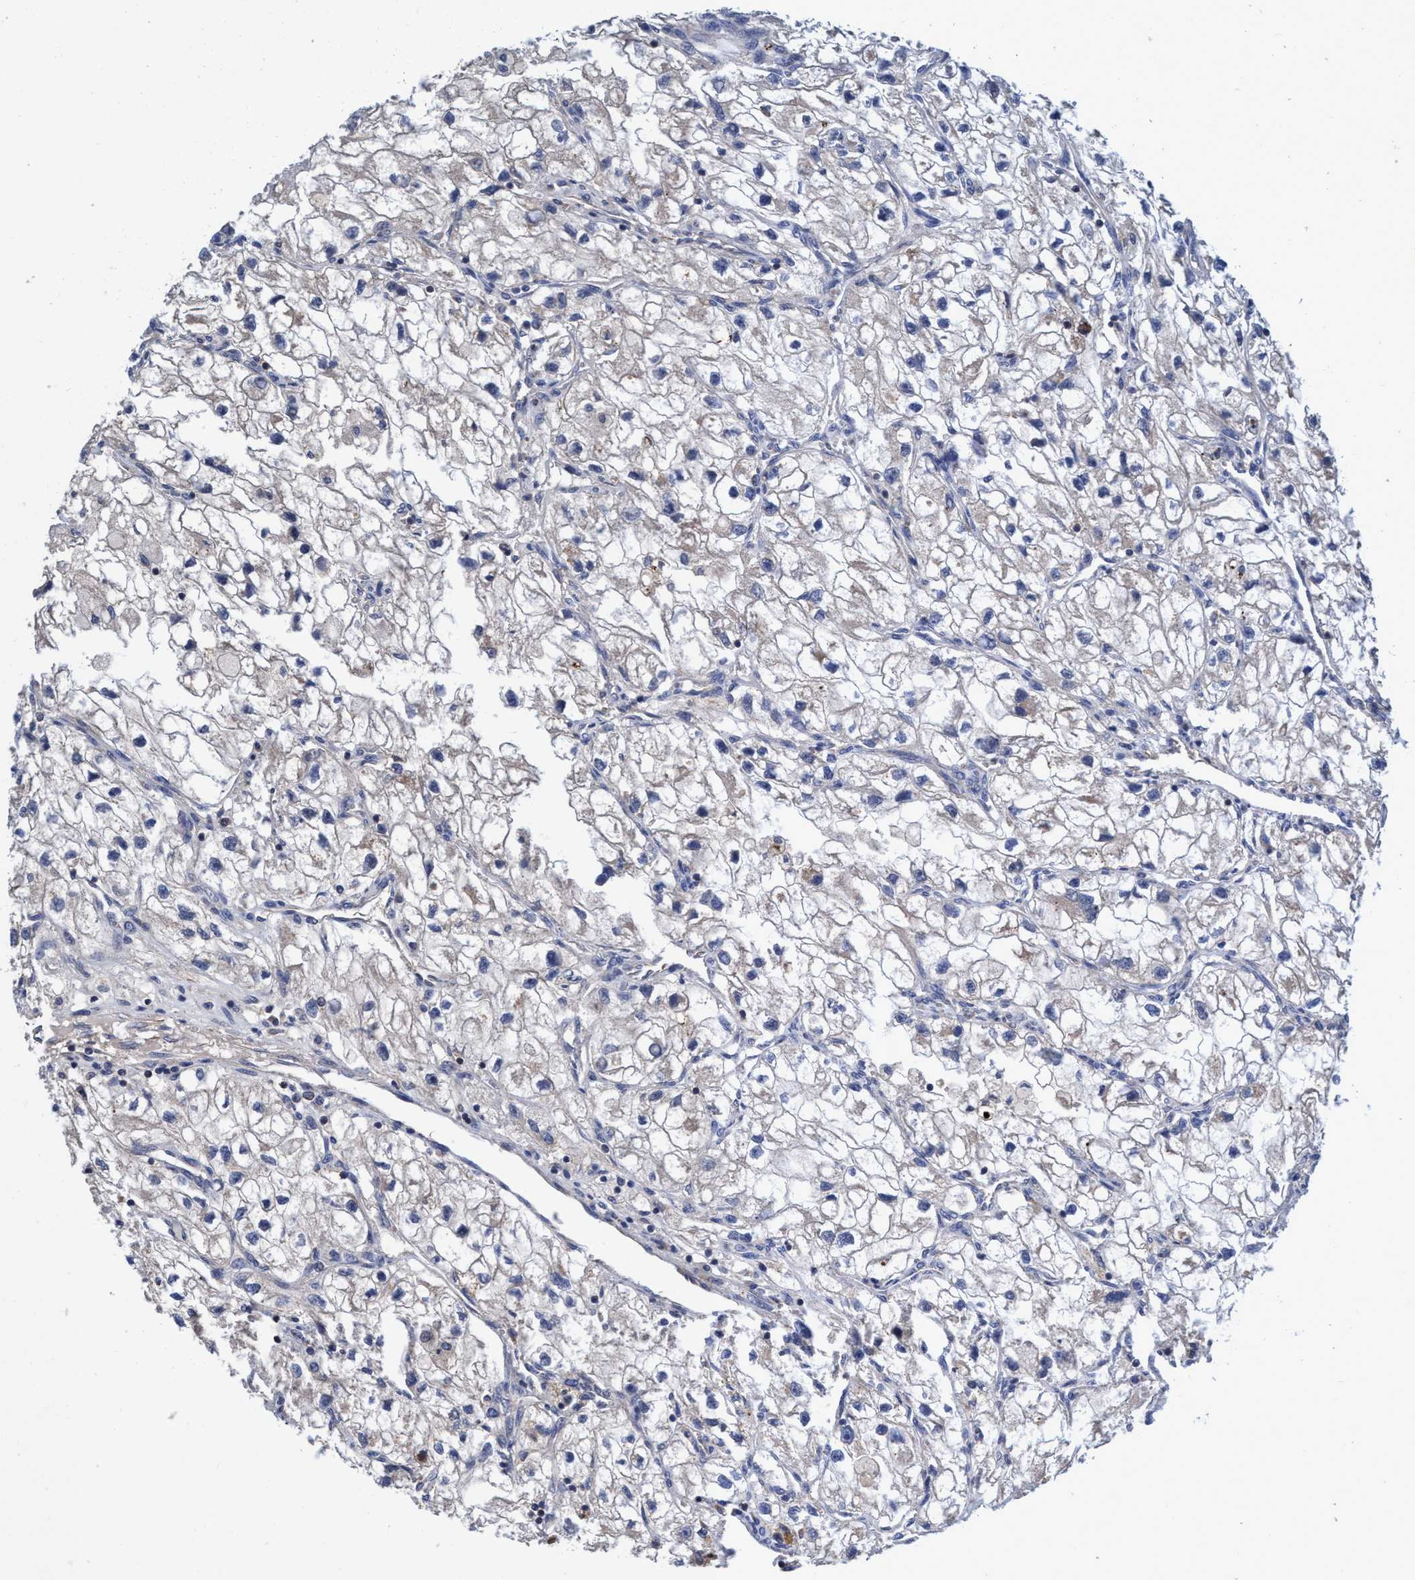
{"staining": {"intensity": "negative", "quantity": "none", "location": "none"}, "tissue": "renal cancer", "cell_type": "Tumor cells", "image_type": "cancer", "snomed": [{"axis": "morphology", "description": "Adenocarcinoma, NOS"}, {"axis": "topography", "description": "Kidney"}], "caption": "High magnification brightfield microscopy of adenocarcinoma (renal) stained with DAB (brown) and counterstained with hematoxylin (blue): tumor cells show no significant staining.", "gene": "CALCOCO2", "patient": {"sex": "female", "age": 70}}